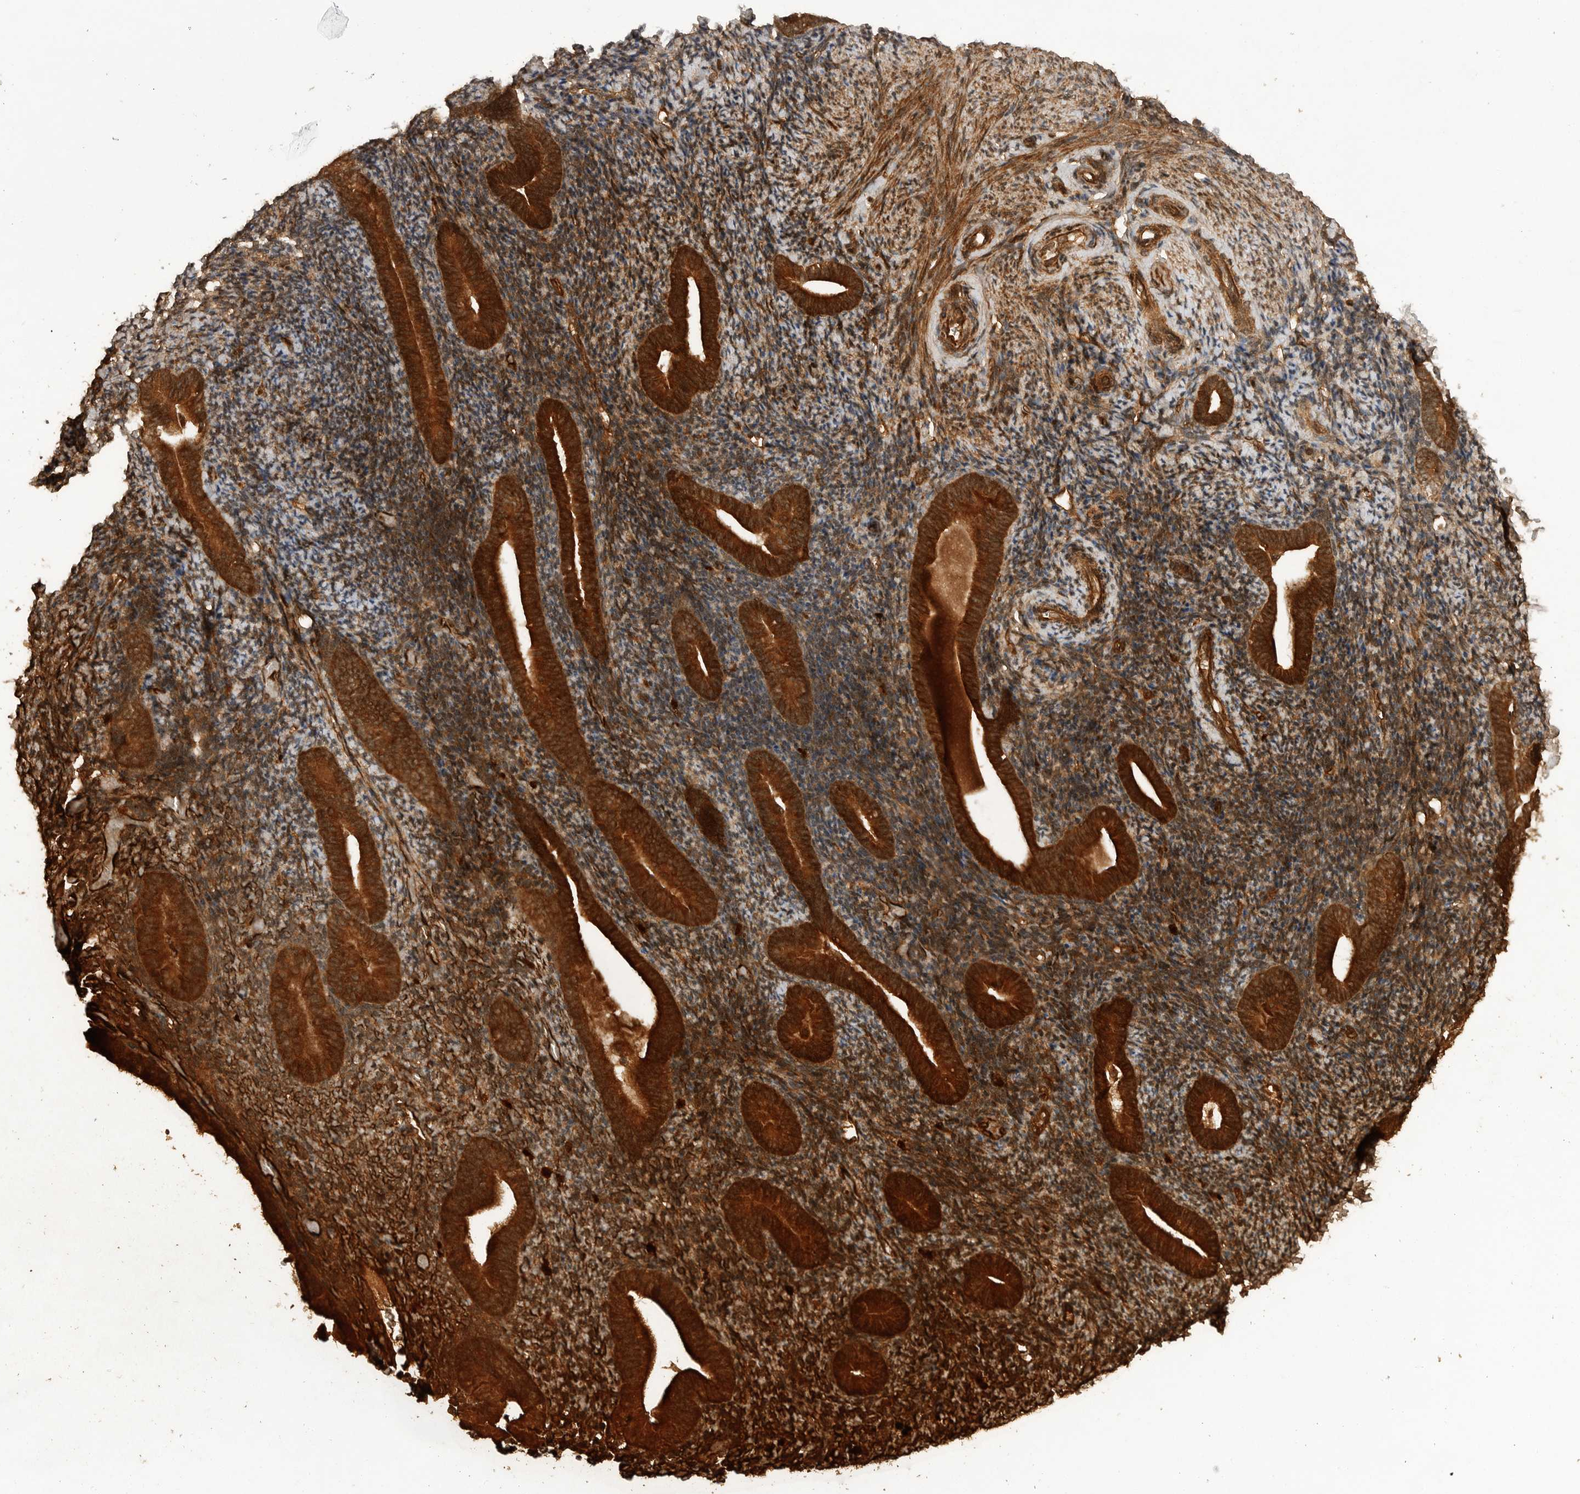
{"staining": {"intensity": "moderate", "quantity": ">75%", "location": "cytoplasmic/membranous"}, "tissue": "endometrium", "cell_type": "Cells in endometrial stroma", "image_type": "normal", "snomed": [{"axis": "morphology", "description": "Normal tissue, NOS"}, {"axis": "topography", "description": "Endometrium"}], "caption": "Brown immunohistochemical staining in normal endometrium reveals moderate cytoplasmic/membranous positivity in about >75% of cells in endometrial stroma.", "gene": "PRDX4", "patient": {"sex": "female", "age": 51}}